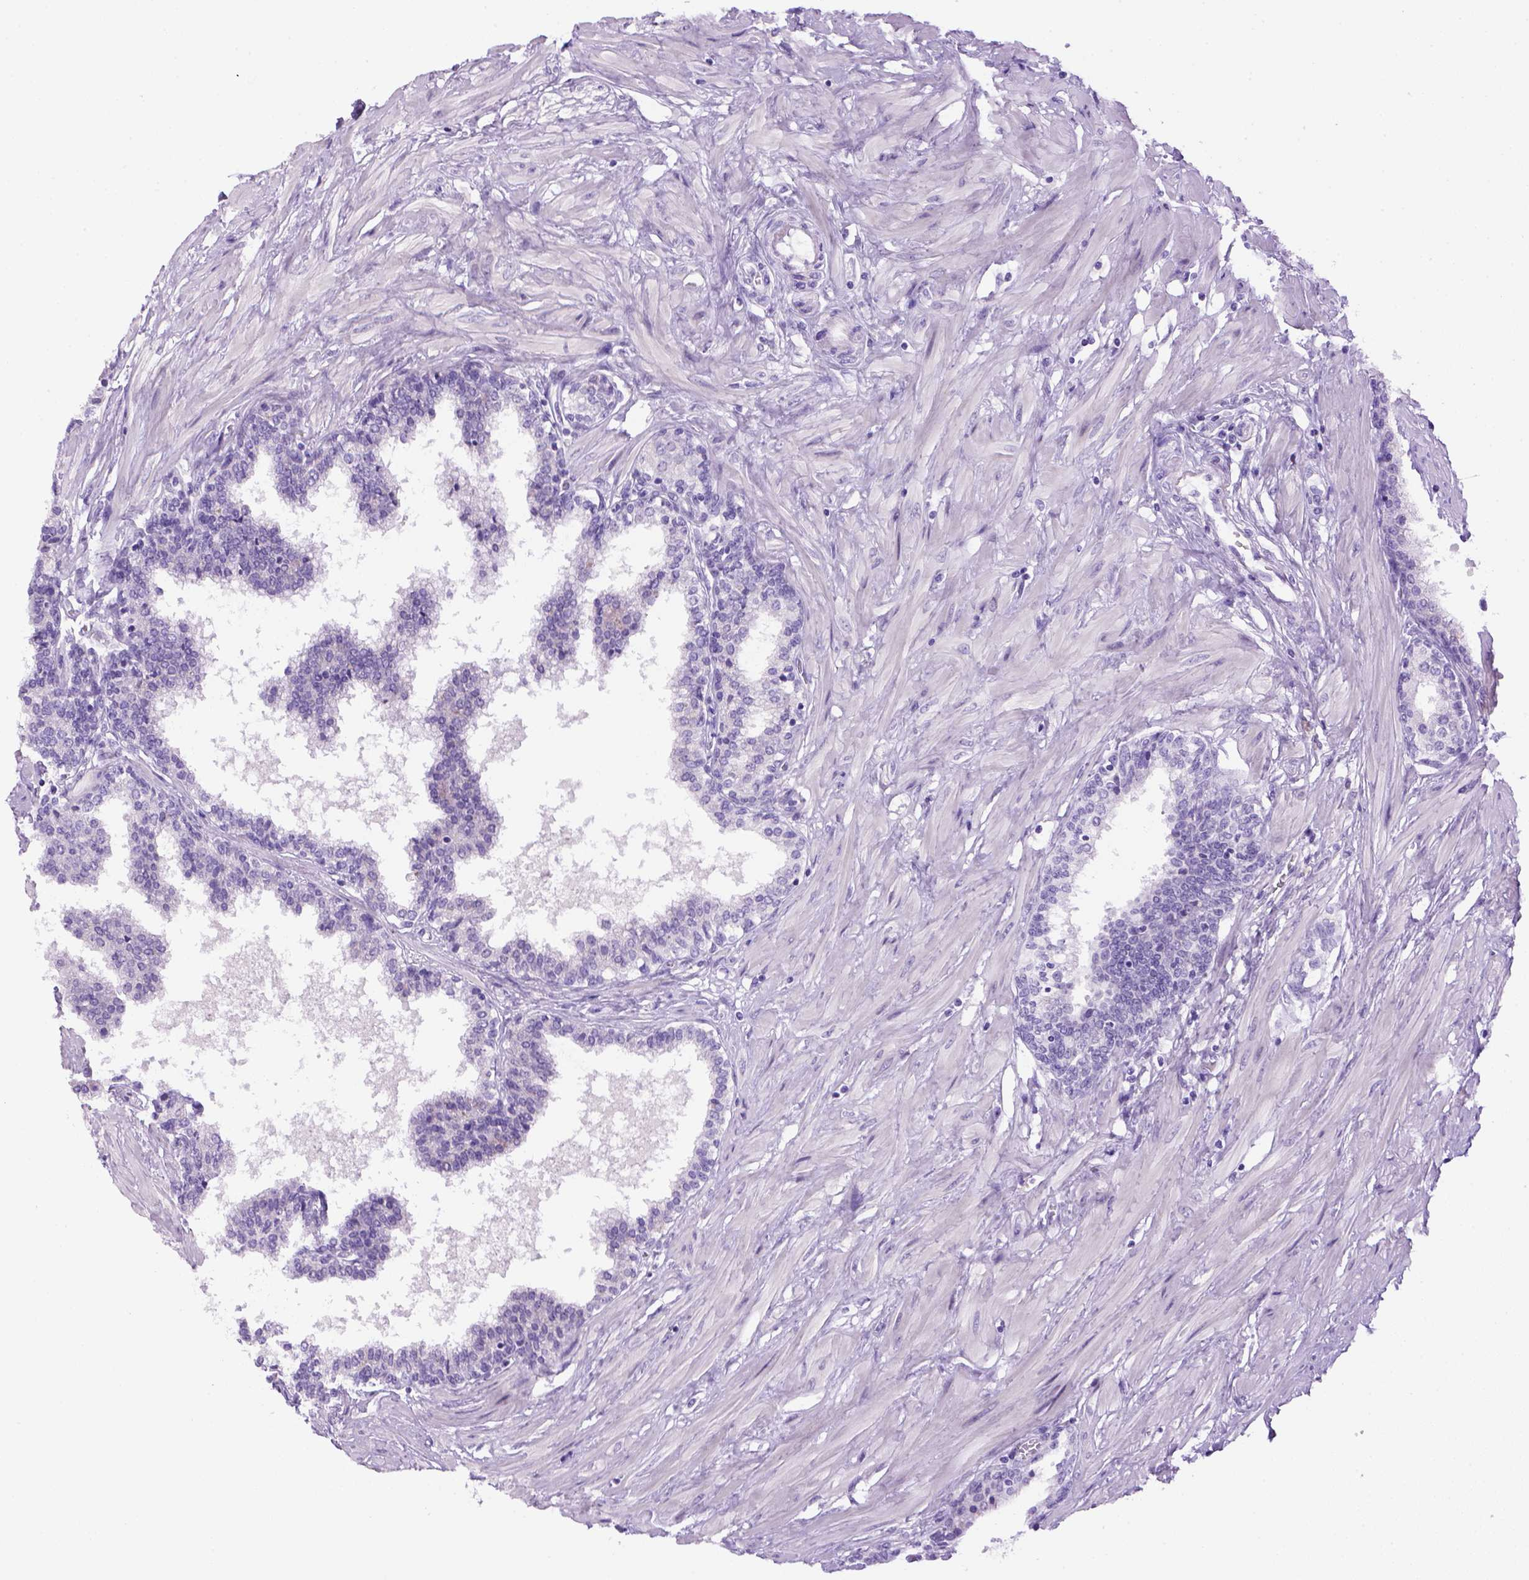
{"staining": {"intensity": "negative", "quantity": "none", "location": "none"}, "tissue": "prostate", "cell_type": "Glandular cells", "image_type": "normal", "snomed": [{"axis": "morphology", "description": "Normal tissue, NOS"}, {"axis": "topography", "description": "Prostate"}], "caption": "IHC image of unremarkable prostate: prostate stained with DAB reveals no significant protein positivity in glandular cells.", "gene": "SGCG", "patient": {"sex": "male", "age": 55}}